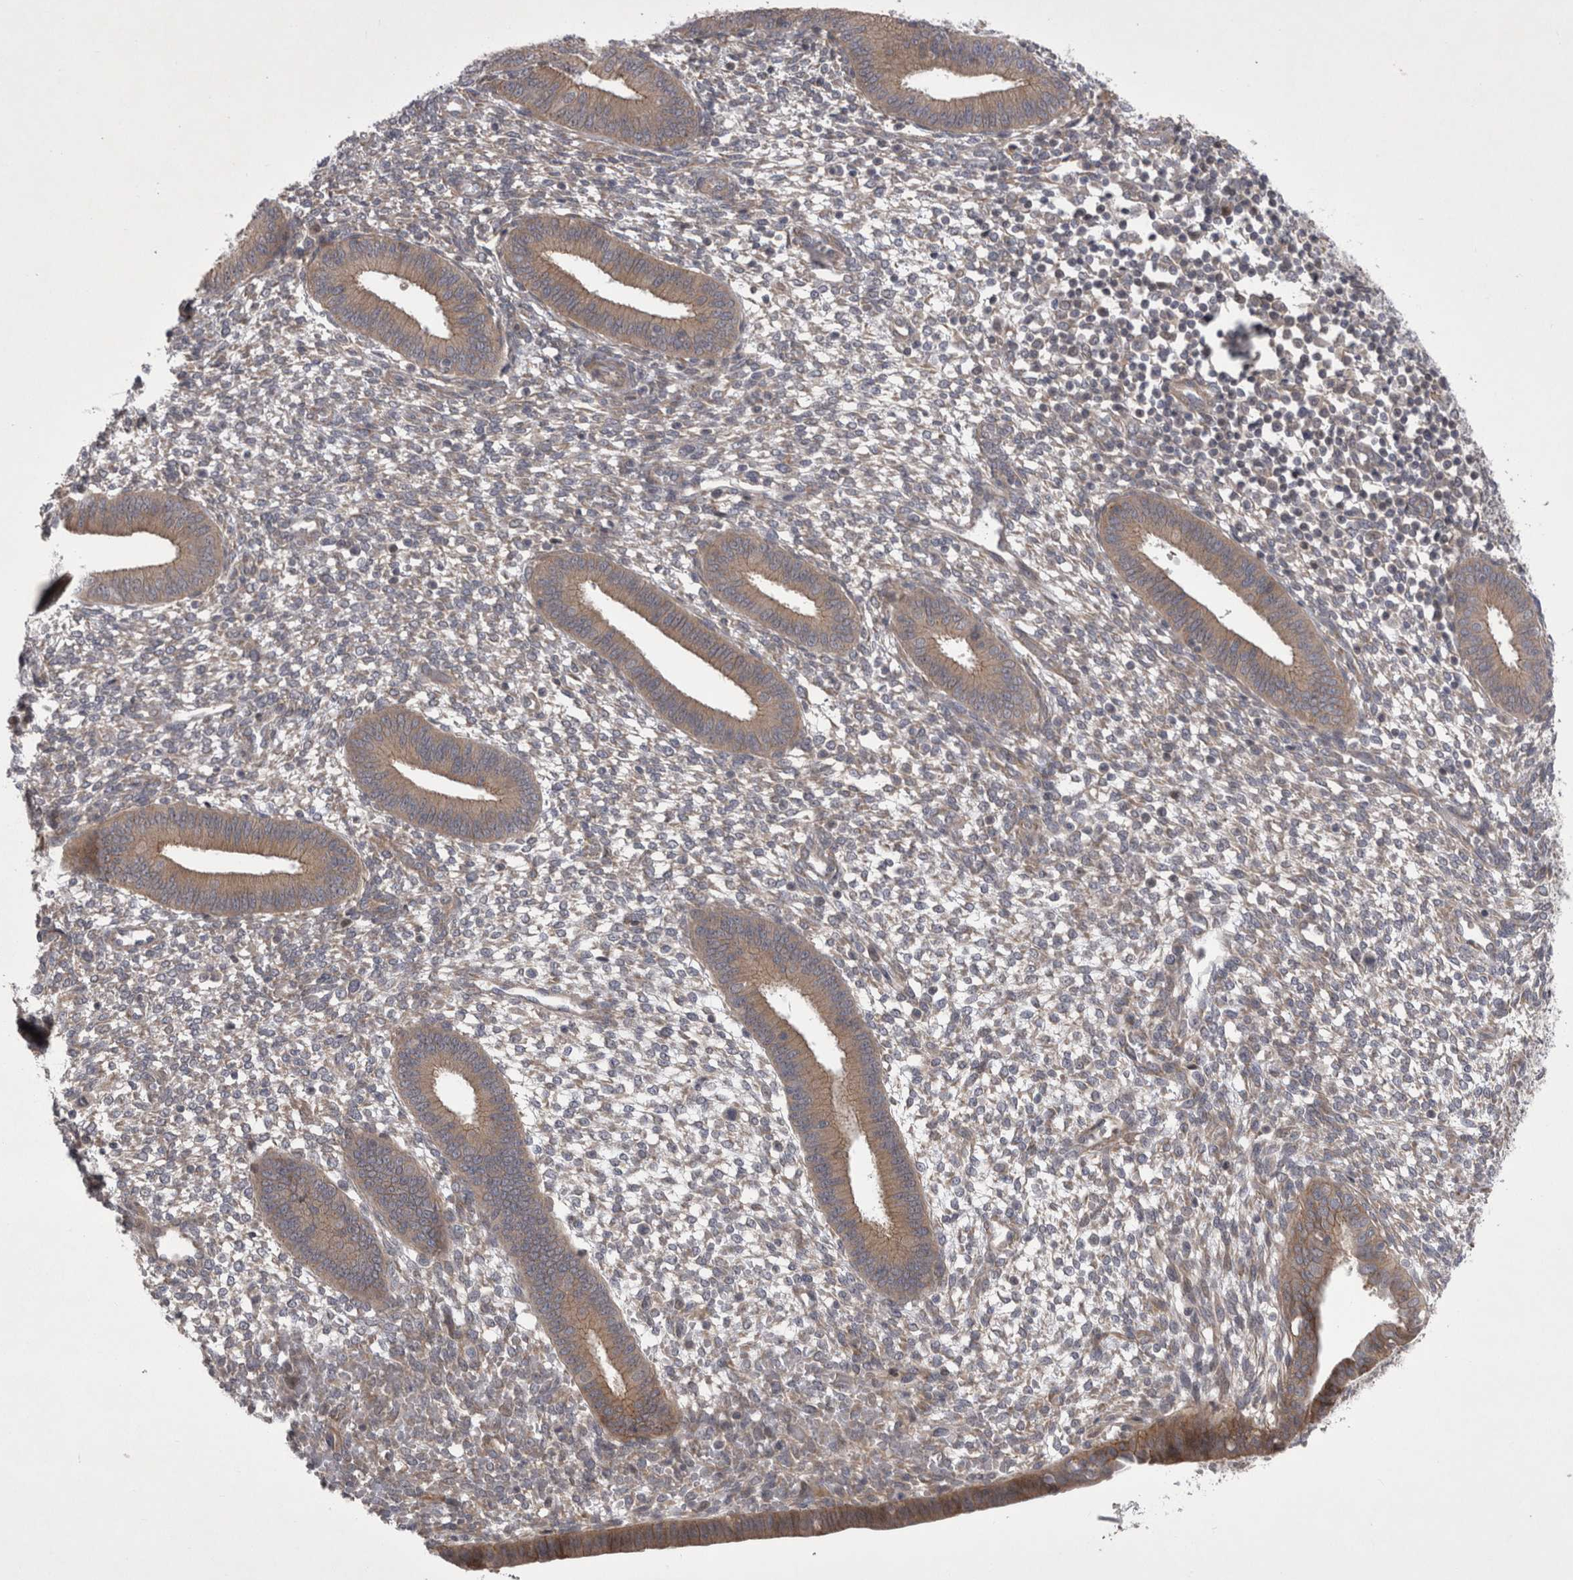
{"staining": {"intensity": "weak", "quantity": "25%-75%", "location": "cytoplasmic/membranous"}, "tissue": "endometrium", "cell_type": "Cells in endometrial stroma", "image_type": "normal", "snomed": [{"axis": "morphology", "description": "Normal tissue, NOS"}, {"axis": "topography", "description": "Endometrium"}], "caption": "A micrograph of endometrium stained for a protein displays weak cytoplasmic/membranous brown staining in cells in endometrial stroma.", "gene": "NENF", "patient": {"sex": "female", "age": 46}}